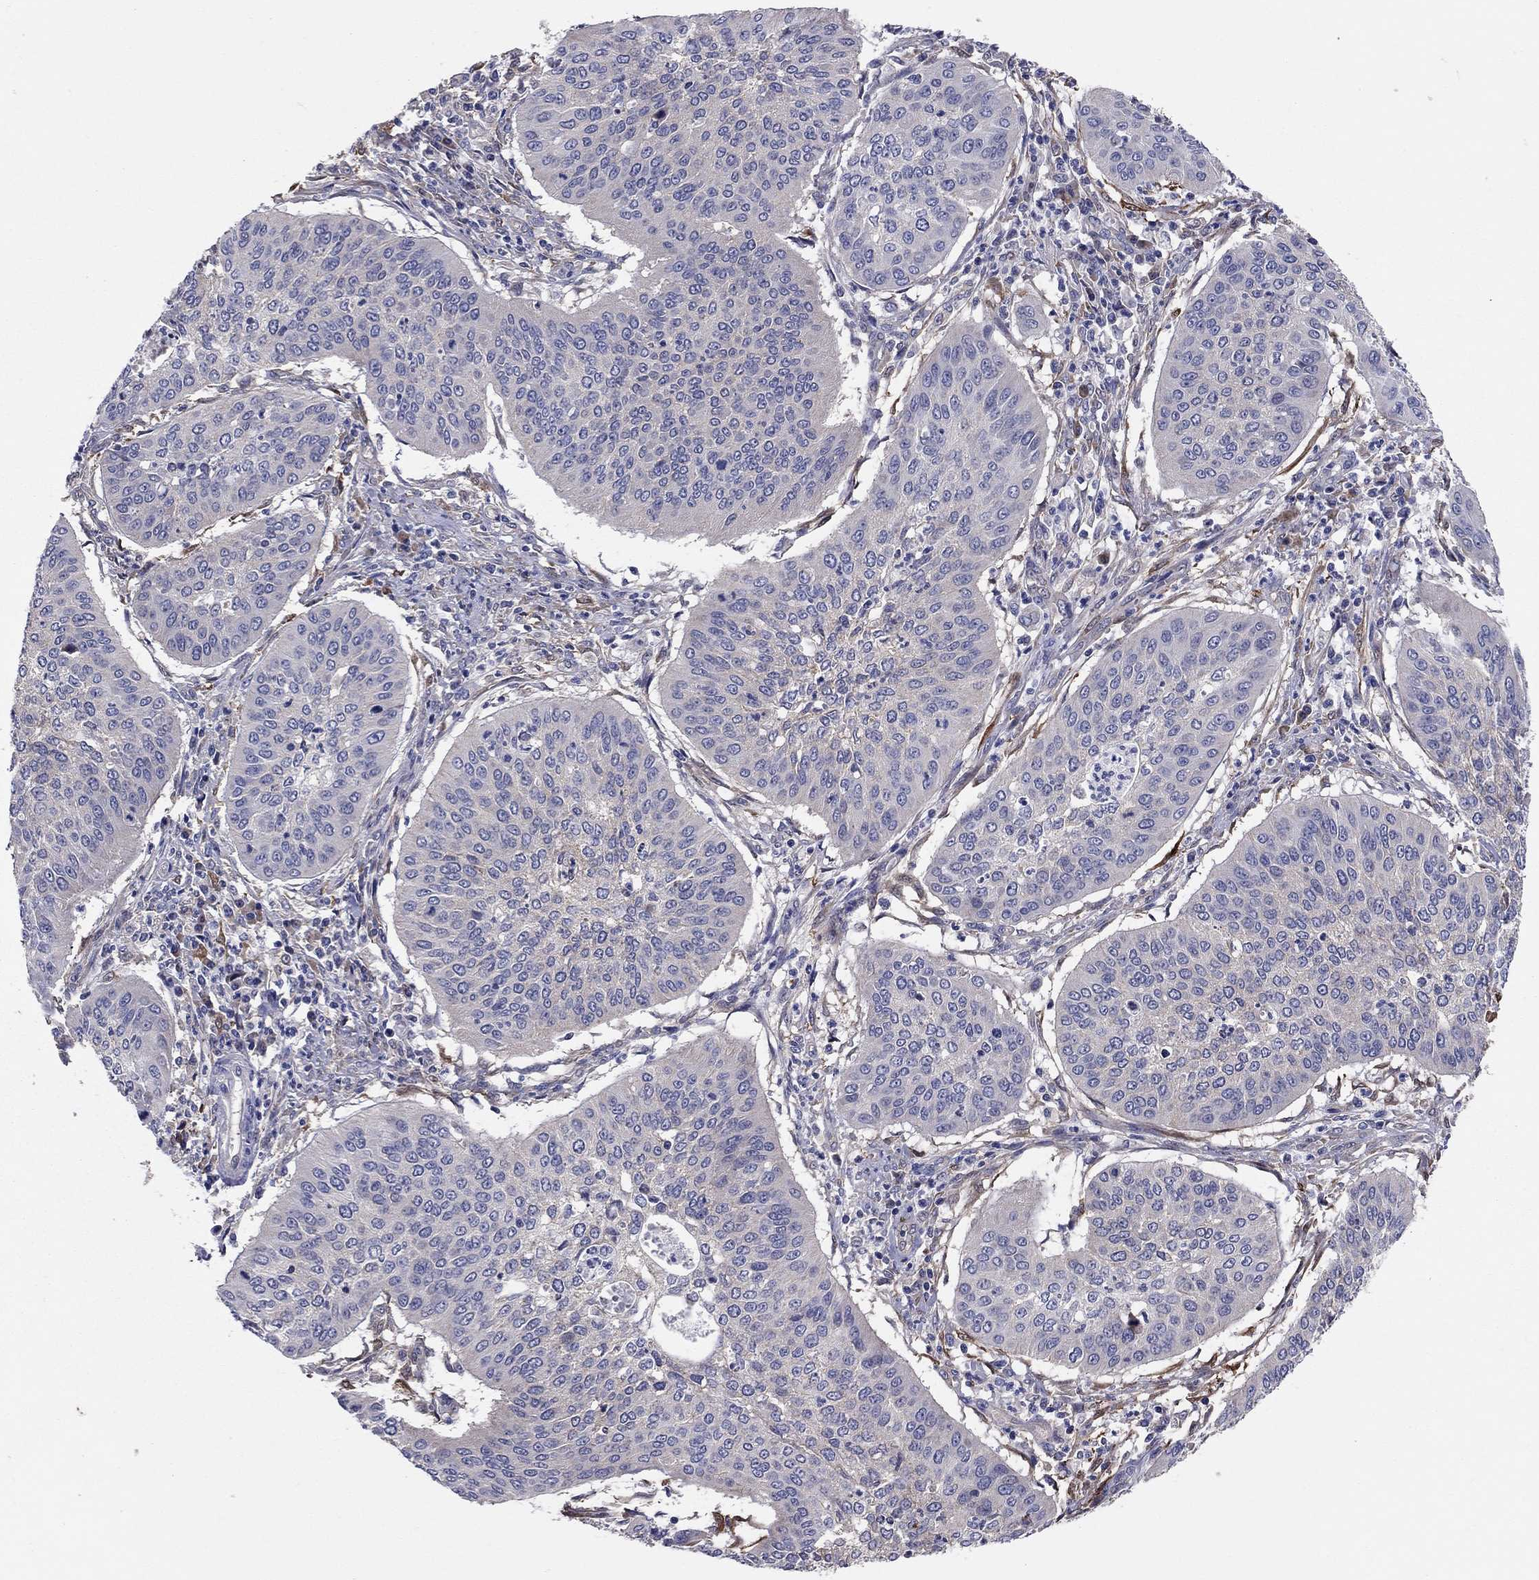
{"staining": {"intensity": "negative", "quantity": "none", "location": "none"}, "tissue": "cervical cancer", "cell_type": "Tumor cells", "image_type": "cancer", "snomed": [{"axis": "morphology", "description": "Normal tissue, NOS"}, {"axis": "morphology", "description": "Squamous cell carcinoma, NOS"}, {"axis": "topography", "description": "Cervix"}], "caption": "The IHC micrograph has no significant positivity in tumor cells of cervical squamous cell carcinoma tissue. (Stains: DAB IHC with hematoxylin counter stain, Microscopy: brightfield microscopy at high magnification).", "gene": "EMP2", "patient": {"sex": "female", "age": 39}}